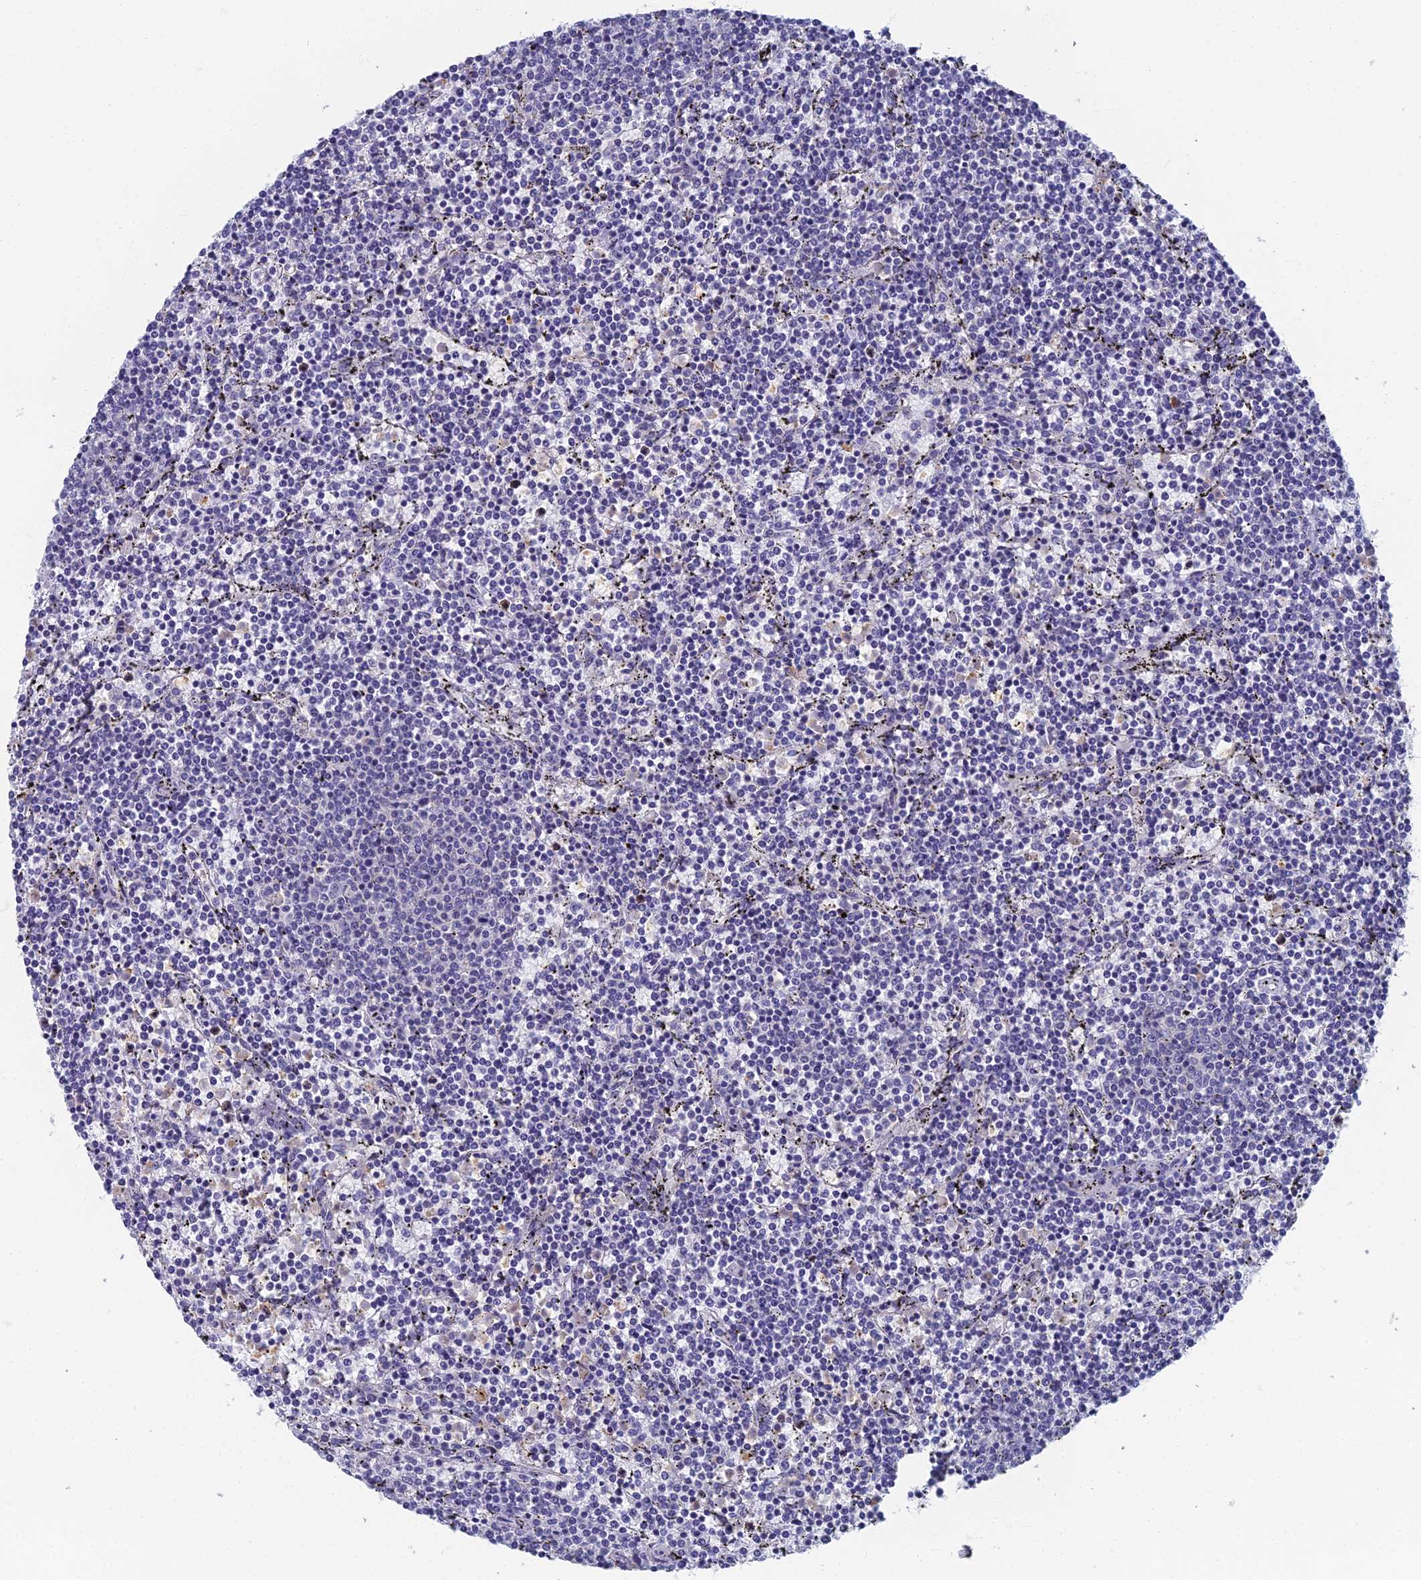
{"staining": {"intensity": "negative", "quantity": "none", "location": "none"}, "tissue": "lymphoma", "cell_type": "Tumor cells", "image_type": "cancer", "snomed": [{"axis": "morphology", "description": "Malignant lymphoma, non-Hodgkin's type, Low grade"}, {"axis": "topography", "description": "Spleen"}], "caption": "An image of malignant lymphoma, non-Hodgkin's type (low-grade) stained for a protein reveals no brown staining in tumor cells.", "gene": "SPIN4", "patient": {"sex": "female", "age": 50}}